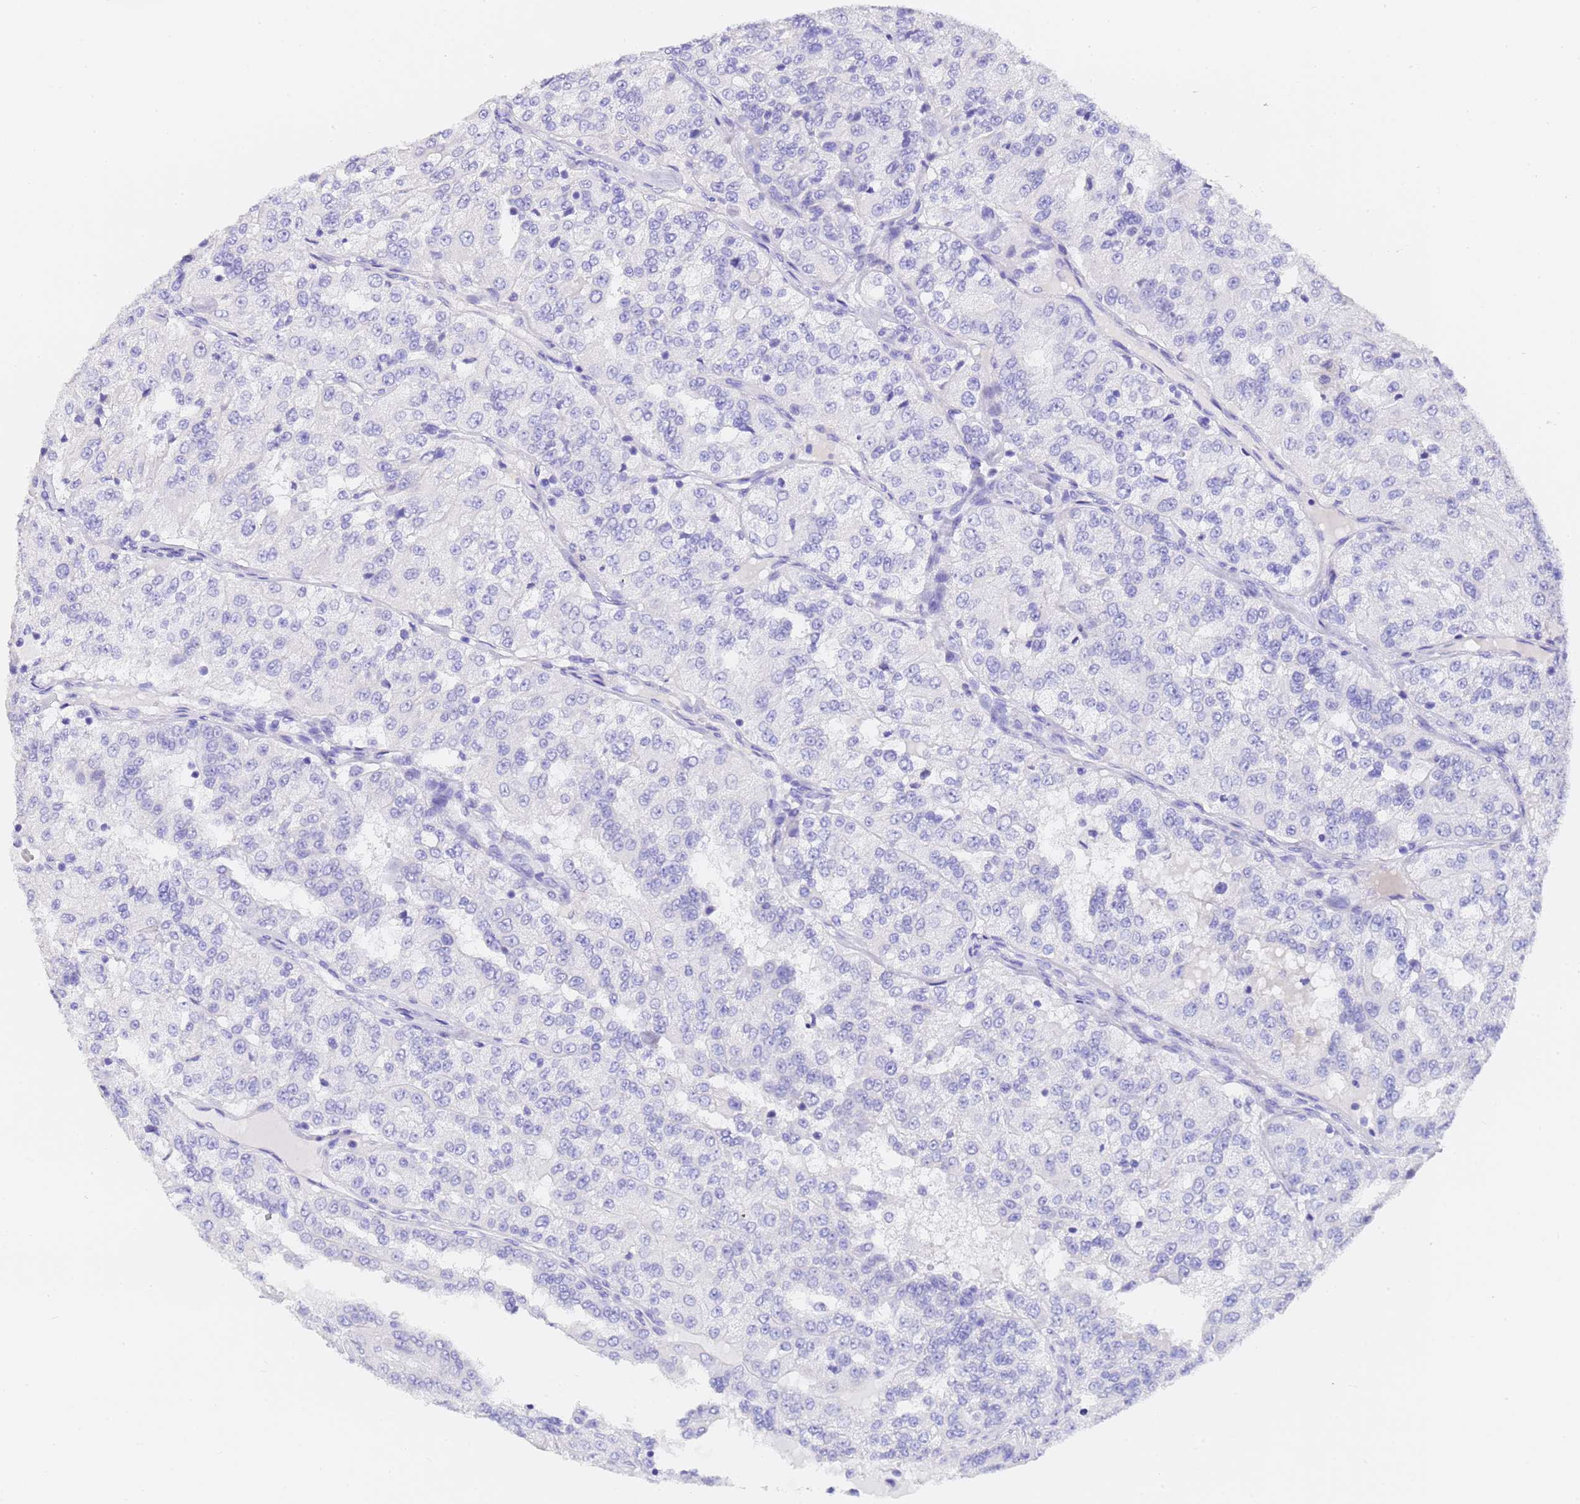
{"staining": {"intensity": "negative", "quantity": "none", "location": "none"}, "tissue": "renal cancer", "cell_type": "Tumor cells", "image_type": "cancer", "snomed": [{"axis": "morphology", "description": "Adenocarcinoma, NOS"}, {"axis": "topography", "description": "Kidney"}], "caption": "Photomicrograph shows no significant protein positivity in tumor cells of adenocarcinoma (renal).", "gene": "GABRA1", "patient": {"sex": "female", "age": 63}}